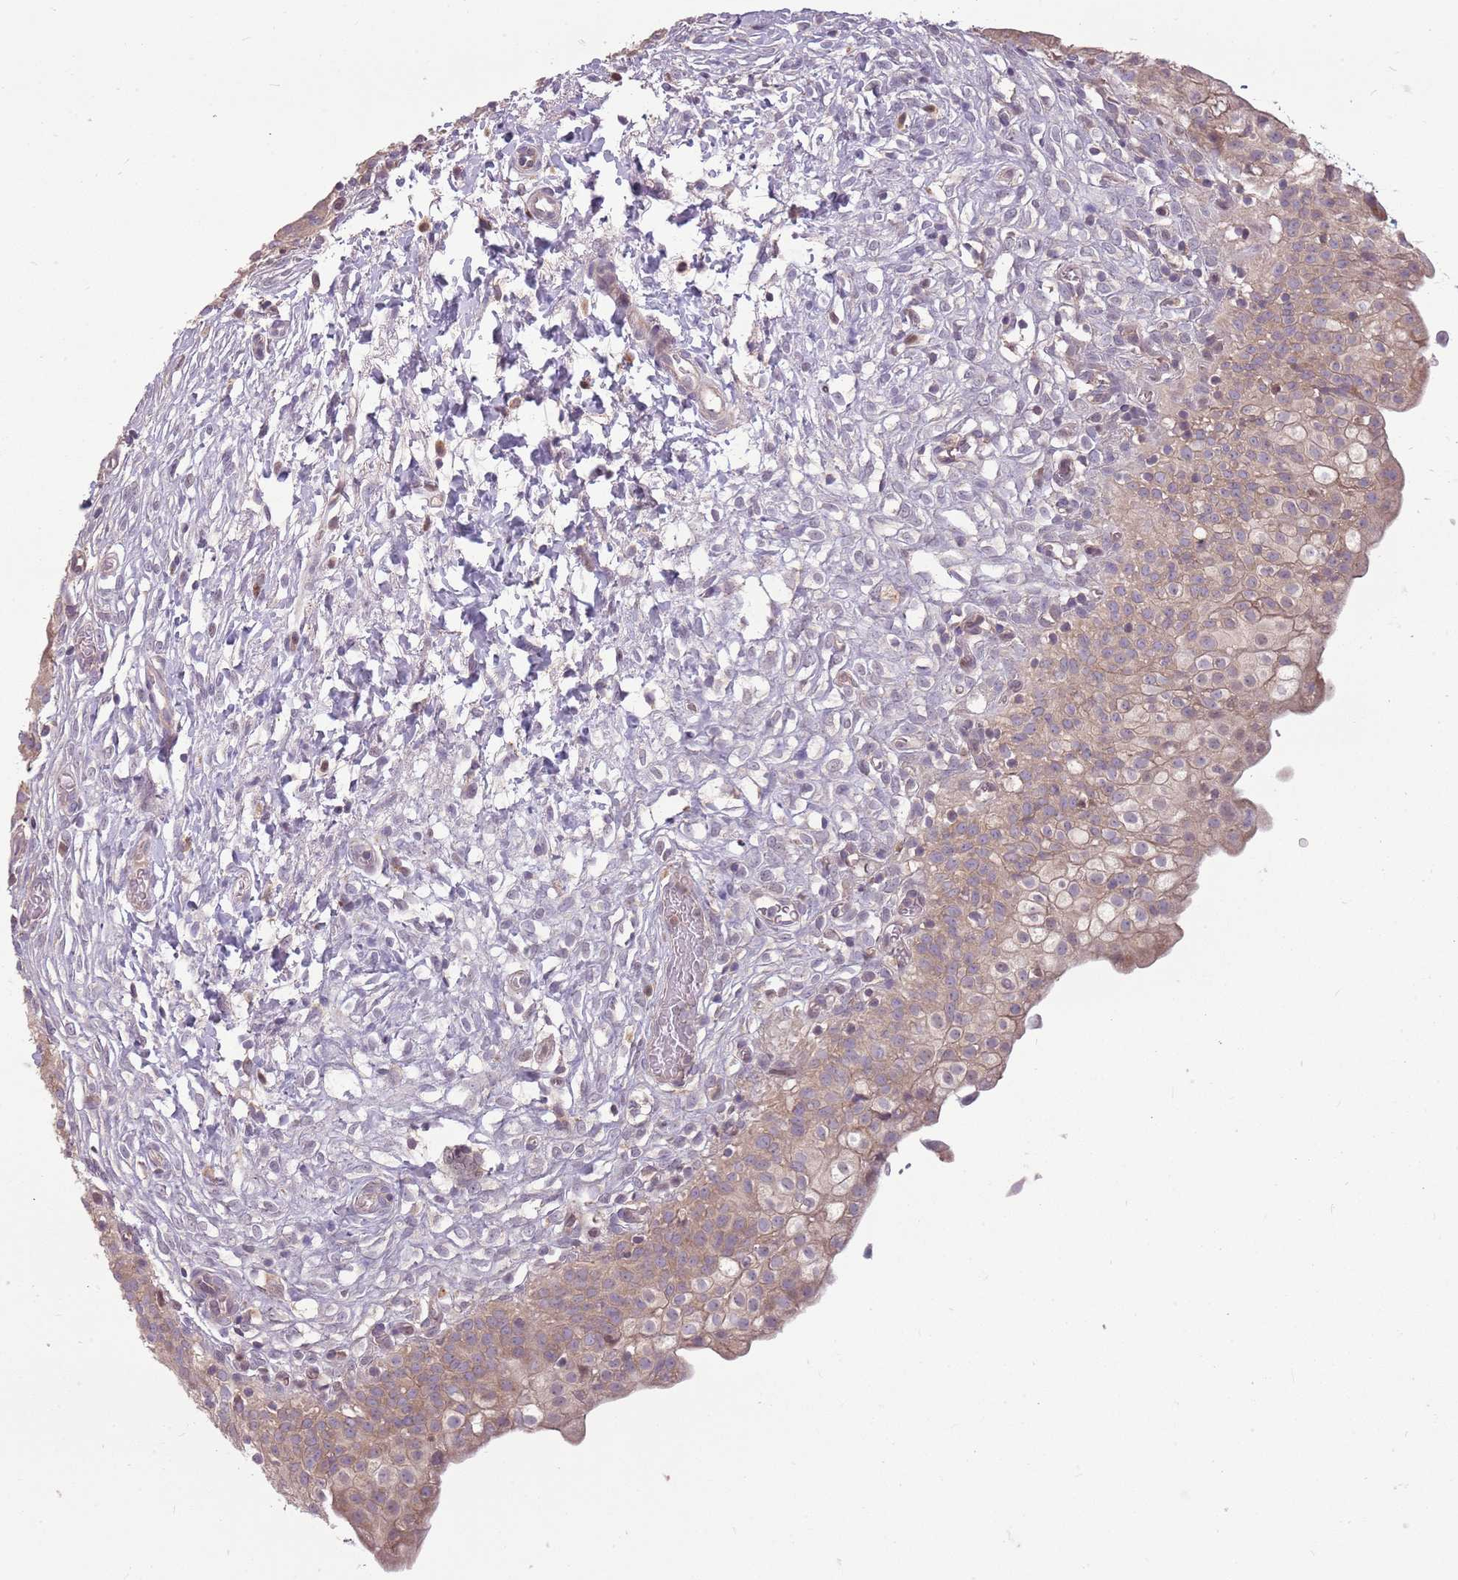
{"staining": {"intensity": "moderate", "quantity": ">75%", "location": "cytoplasmic/membranous"}, "tissue": "urinary bladder", "cell_type": "Urothelial cells", "image_type": "normal", "snomed": [{"axis": "morphology", "description": "Normal tissue, NOS"}, {"axis": "topography", "description": "Urinary bladder"}], "caption": "The histopathology image displays a brown stain indicating the presence of a protein in the cytoplasmic/membranous of urothelial cells in urinary bladder.", "gene": "PPP1R27", "patient": {"sex": "male", "age": 55}}